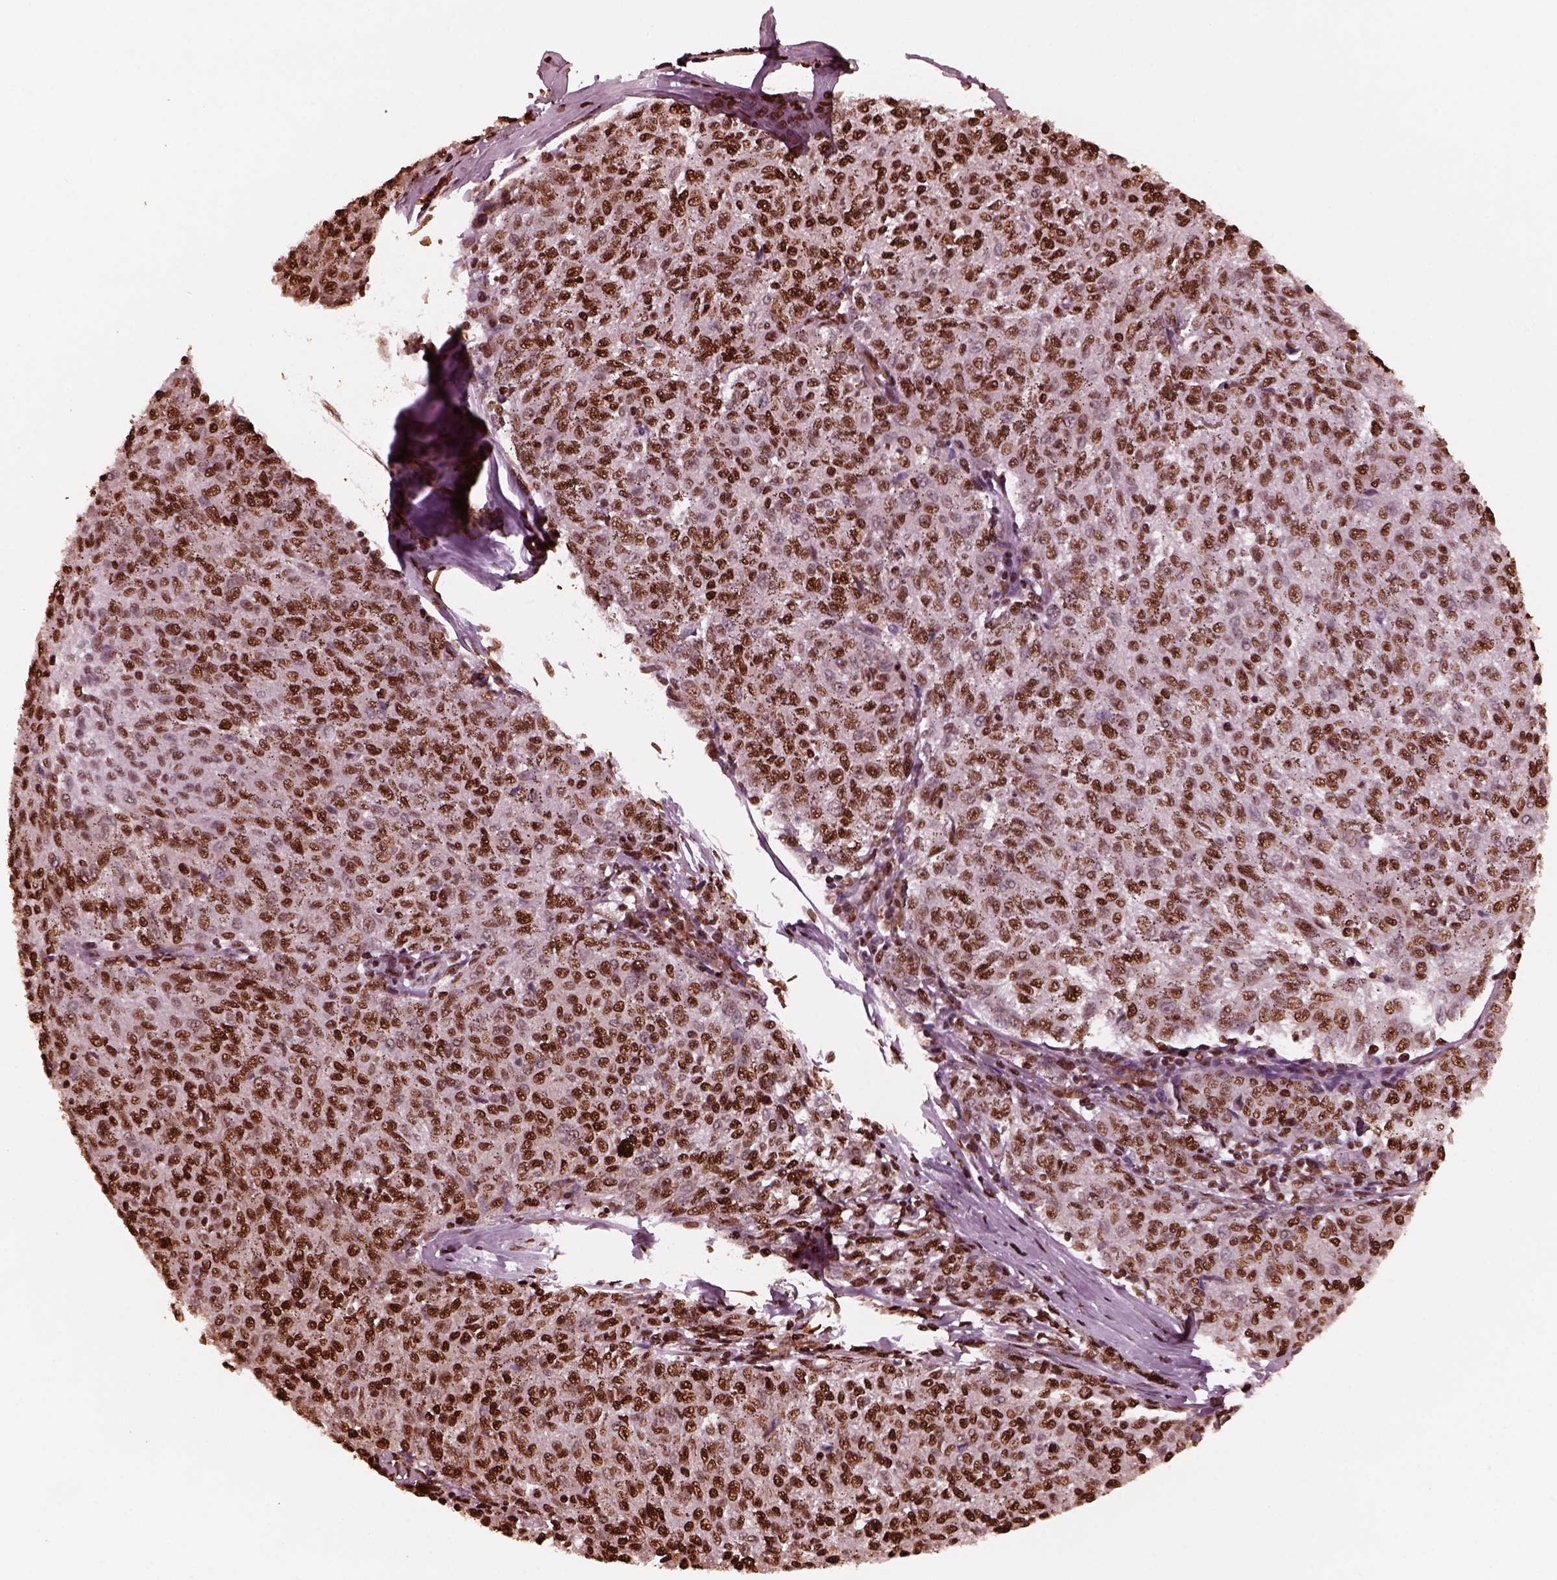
{"staining": {"intensity": "strong", "quantity": "25%-75%", "location": "nuclear"}, "tissue": "melanoma", "cell_type": "Tumor cells", "image_type": "cancer", "snomed": [{"axis": "morphology", "description": "Malignant melanoma, NOS"}, {"axis": "topography", "description": "Skin"}], "caption": "Malignant melanoma stained with DAB immunohistochemistry demonstrates high levels of strong nuclear positivity in about 25%-75% of tumor cells. The protein is shown in brown color, while the nuclei are stained blue.", "gene": "NSD1", "patient": {"sex": "female", "age": 72}}